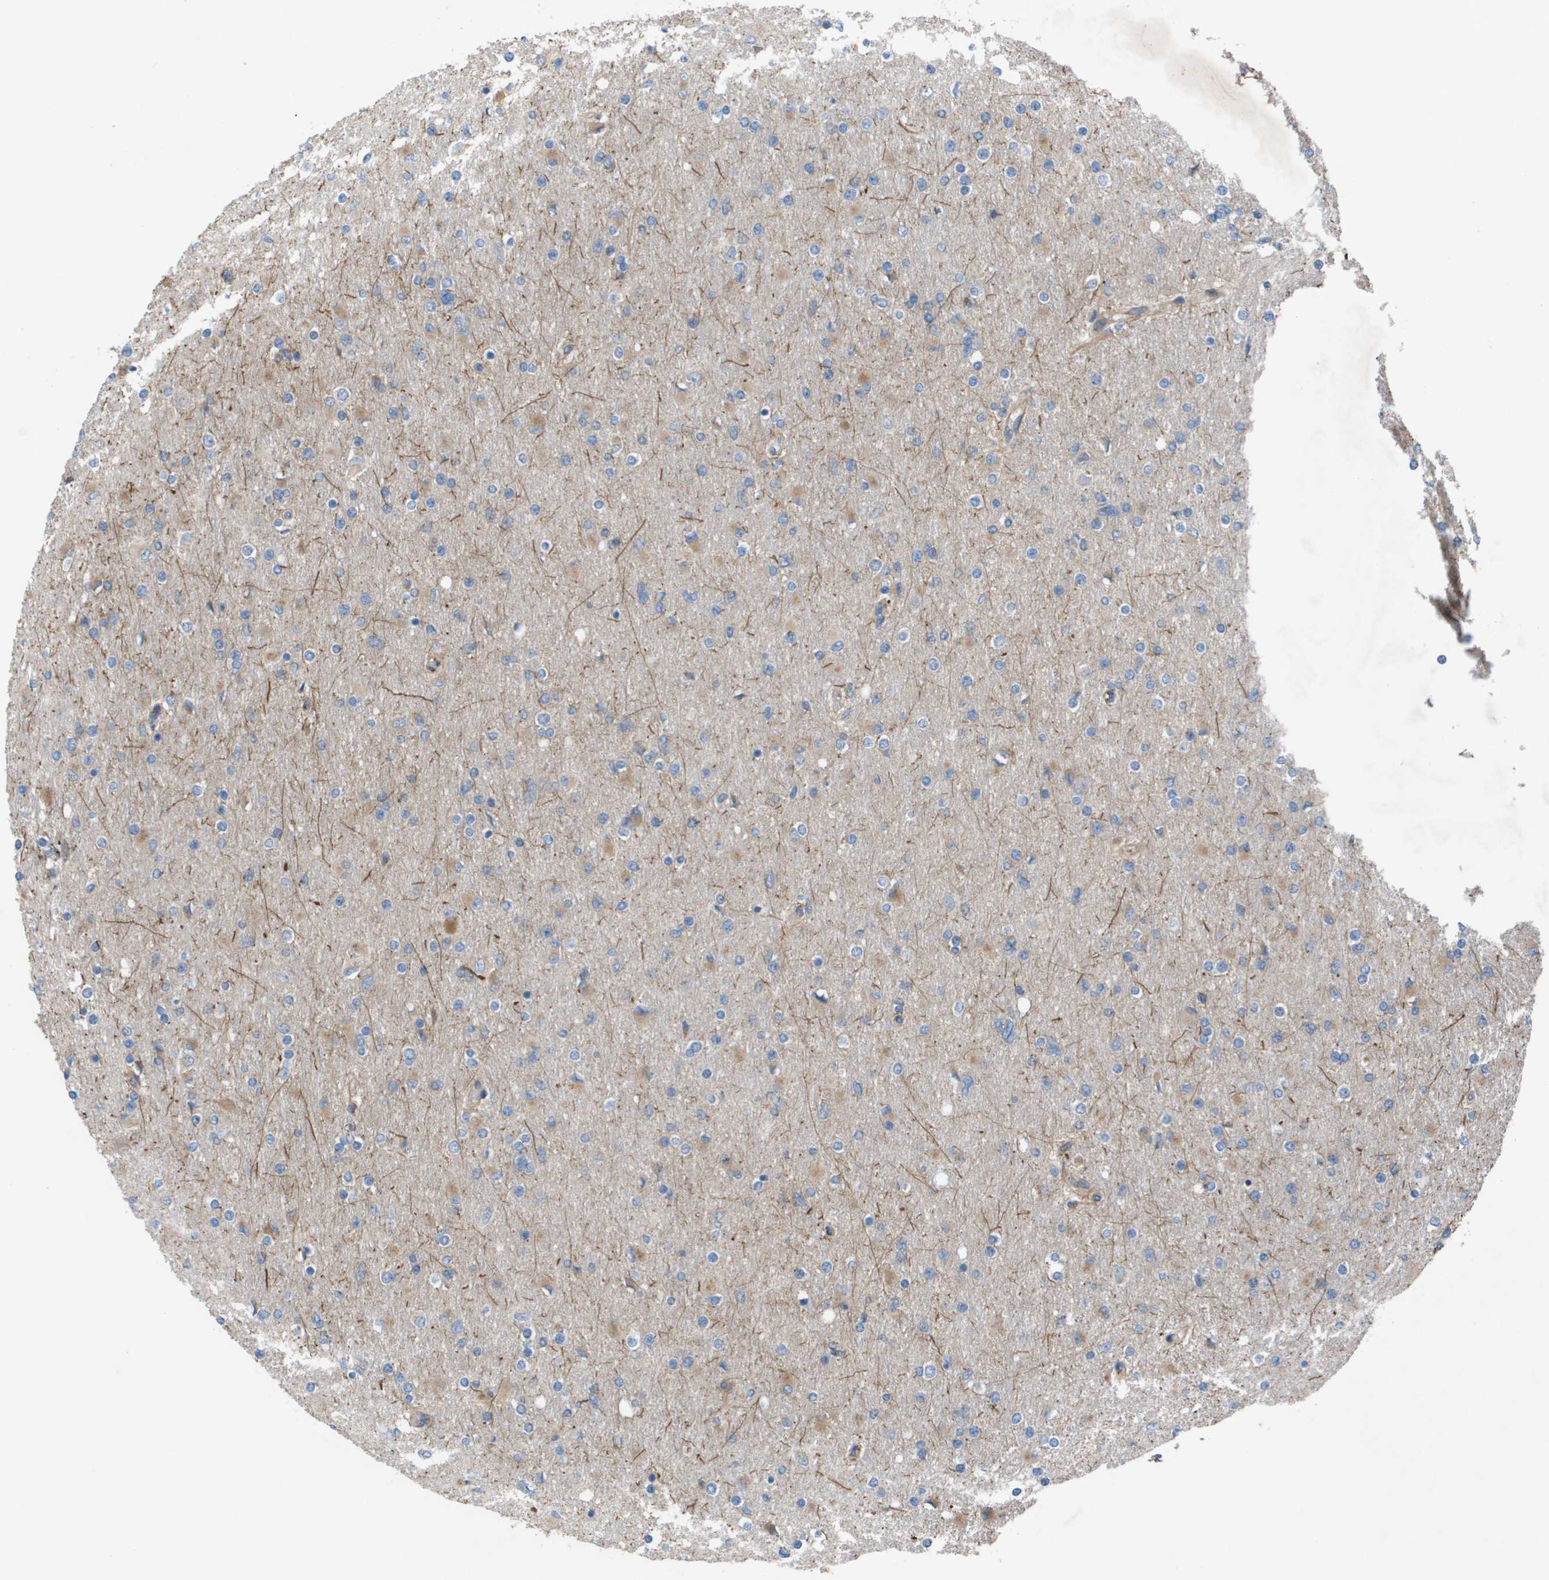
{"staining": {"intensity": "weak", "quantity": "<25%", "location": "cytoplasmic/membranous"}, "tissue": "glioma", "cell_type": "Tumor cells", "image_type": "cancer", "snomed": [{"axis": "morphology", "description": "Glioma, malignant, High grade"}, {"axis": "topography", "description": "Cerebral cortex"}], "caption": "This is an immunohistochemistry (IHC) histopathology image of malignant glioma (high-grade). There is no expression in tumor cells.", "gene": "SLC6A9", "patient": {"sex": "female", "age": 36}}